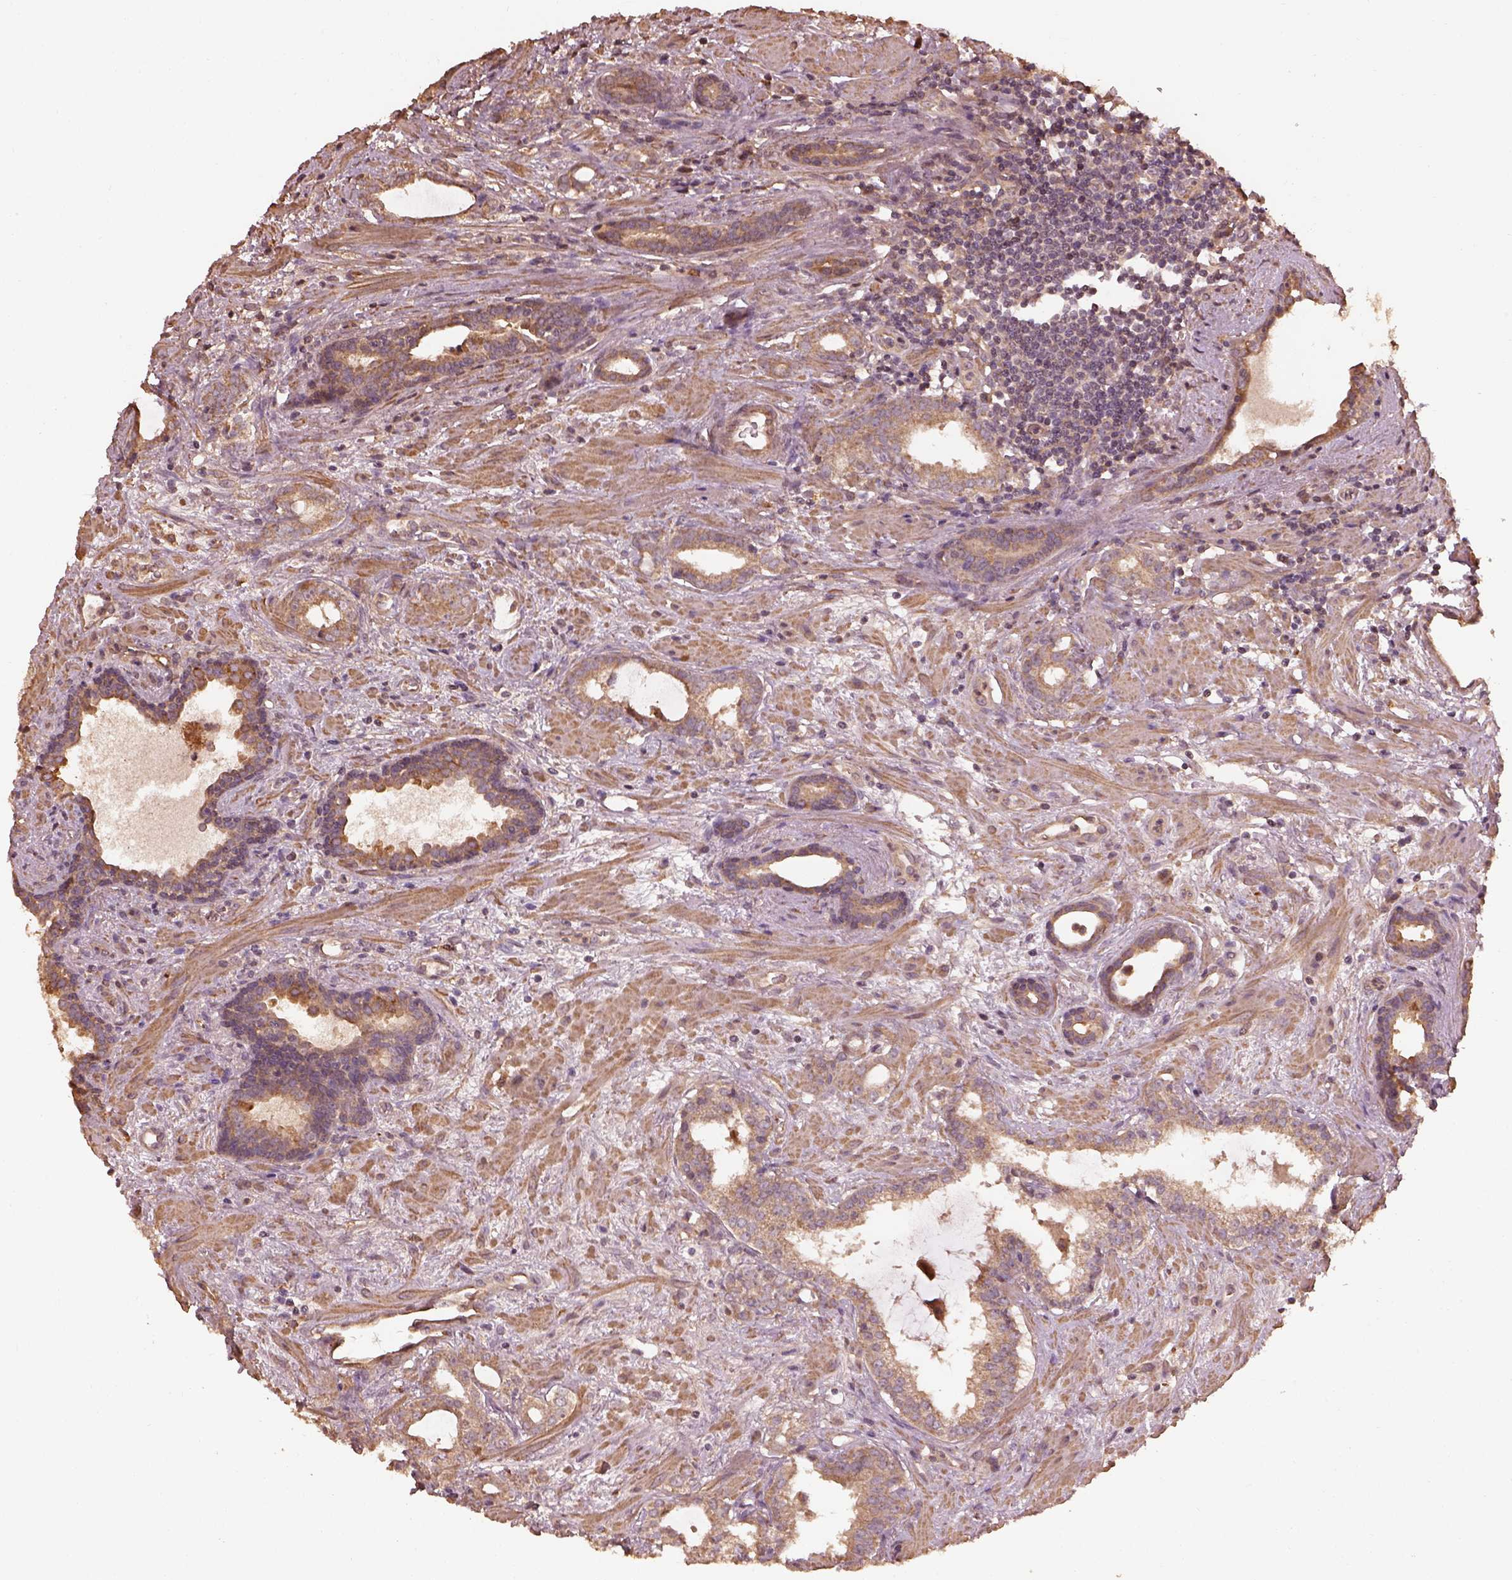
{"staining": {"intensity": "moderate", "quantity": "25%-75%", "location": "cytoplasmic/membranous"}, "tissue": "prostate cancer", "cell_type": "Tumor cells", "image_type": "cancer", "snomed": [{"axis": "morphology", "description": "Adenocarcinoma, NOS"}, {"axis": "topography", "description": "Prostate"}], "caption": "Human prostate cancer stained with a brown dye shows moderate cytoplasmic/membranous positive staining in about 25%-75% of tumor cells.", "gene": "METTL4", "patient": {"sex": "male", "age": 66}}